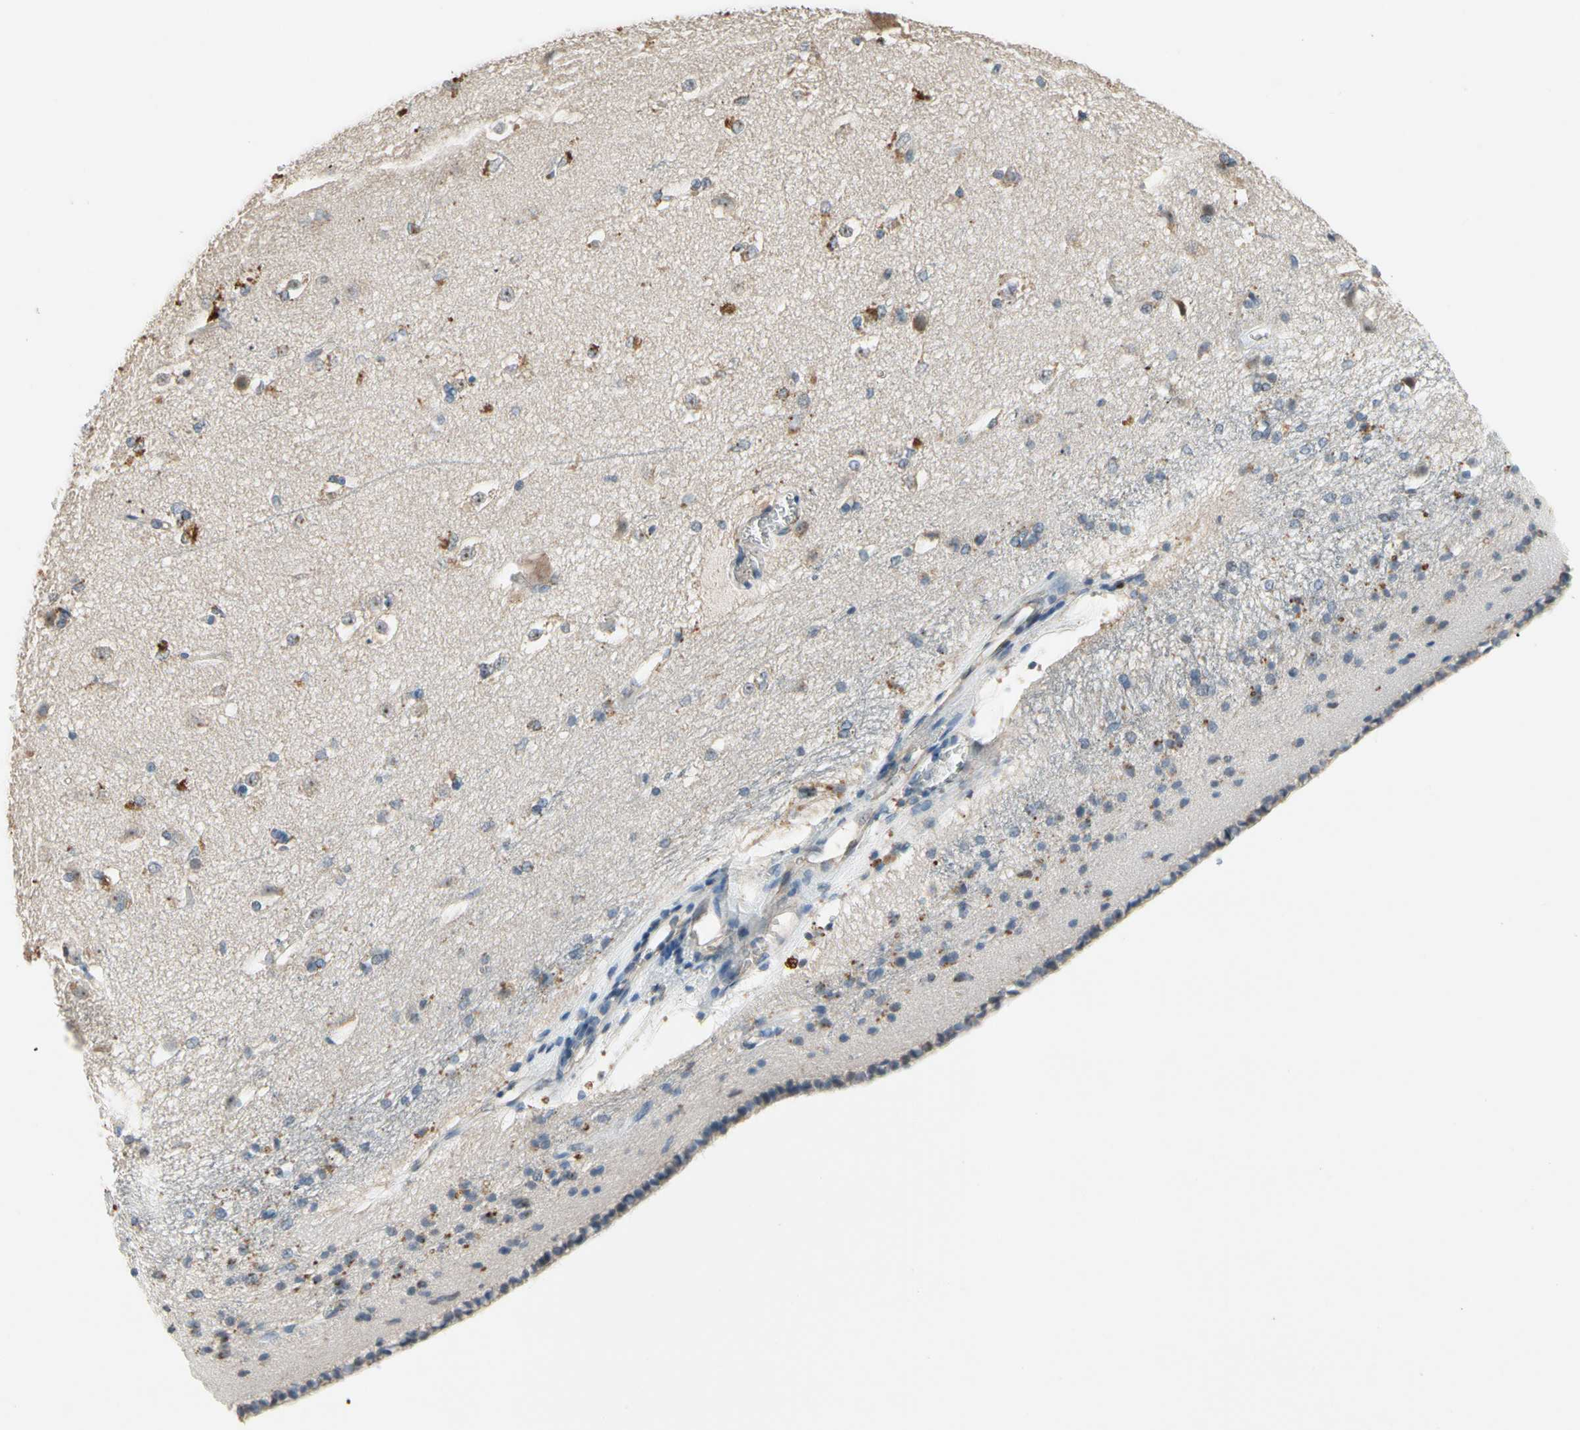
{"staining": {"intensity": "moderate", "quantity": "<25%", "location": "cytoplasmic/membranous"}, "tissue": "caudate", "cell_type": "Glial cells", "image_type": "normal", "snomed": [{"axis": "morphology", "description": "Normal tissue, NOS"}, {"axis": "topography", "description": "Lateral ventricle wall"}], "caption": "This micrograph displays IHC staining of unremarkable caudate, with low moderate cytoplasmic/membranous staining in about <25% of glial cells.", "gene": "ZKSCAN3", "patient": {"sex": "female", "age": 19}}